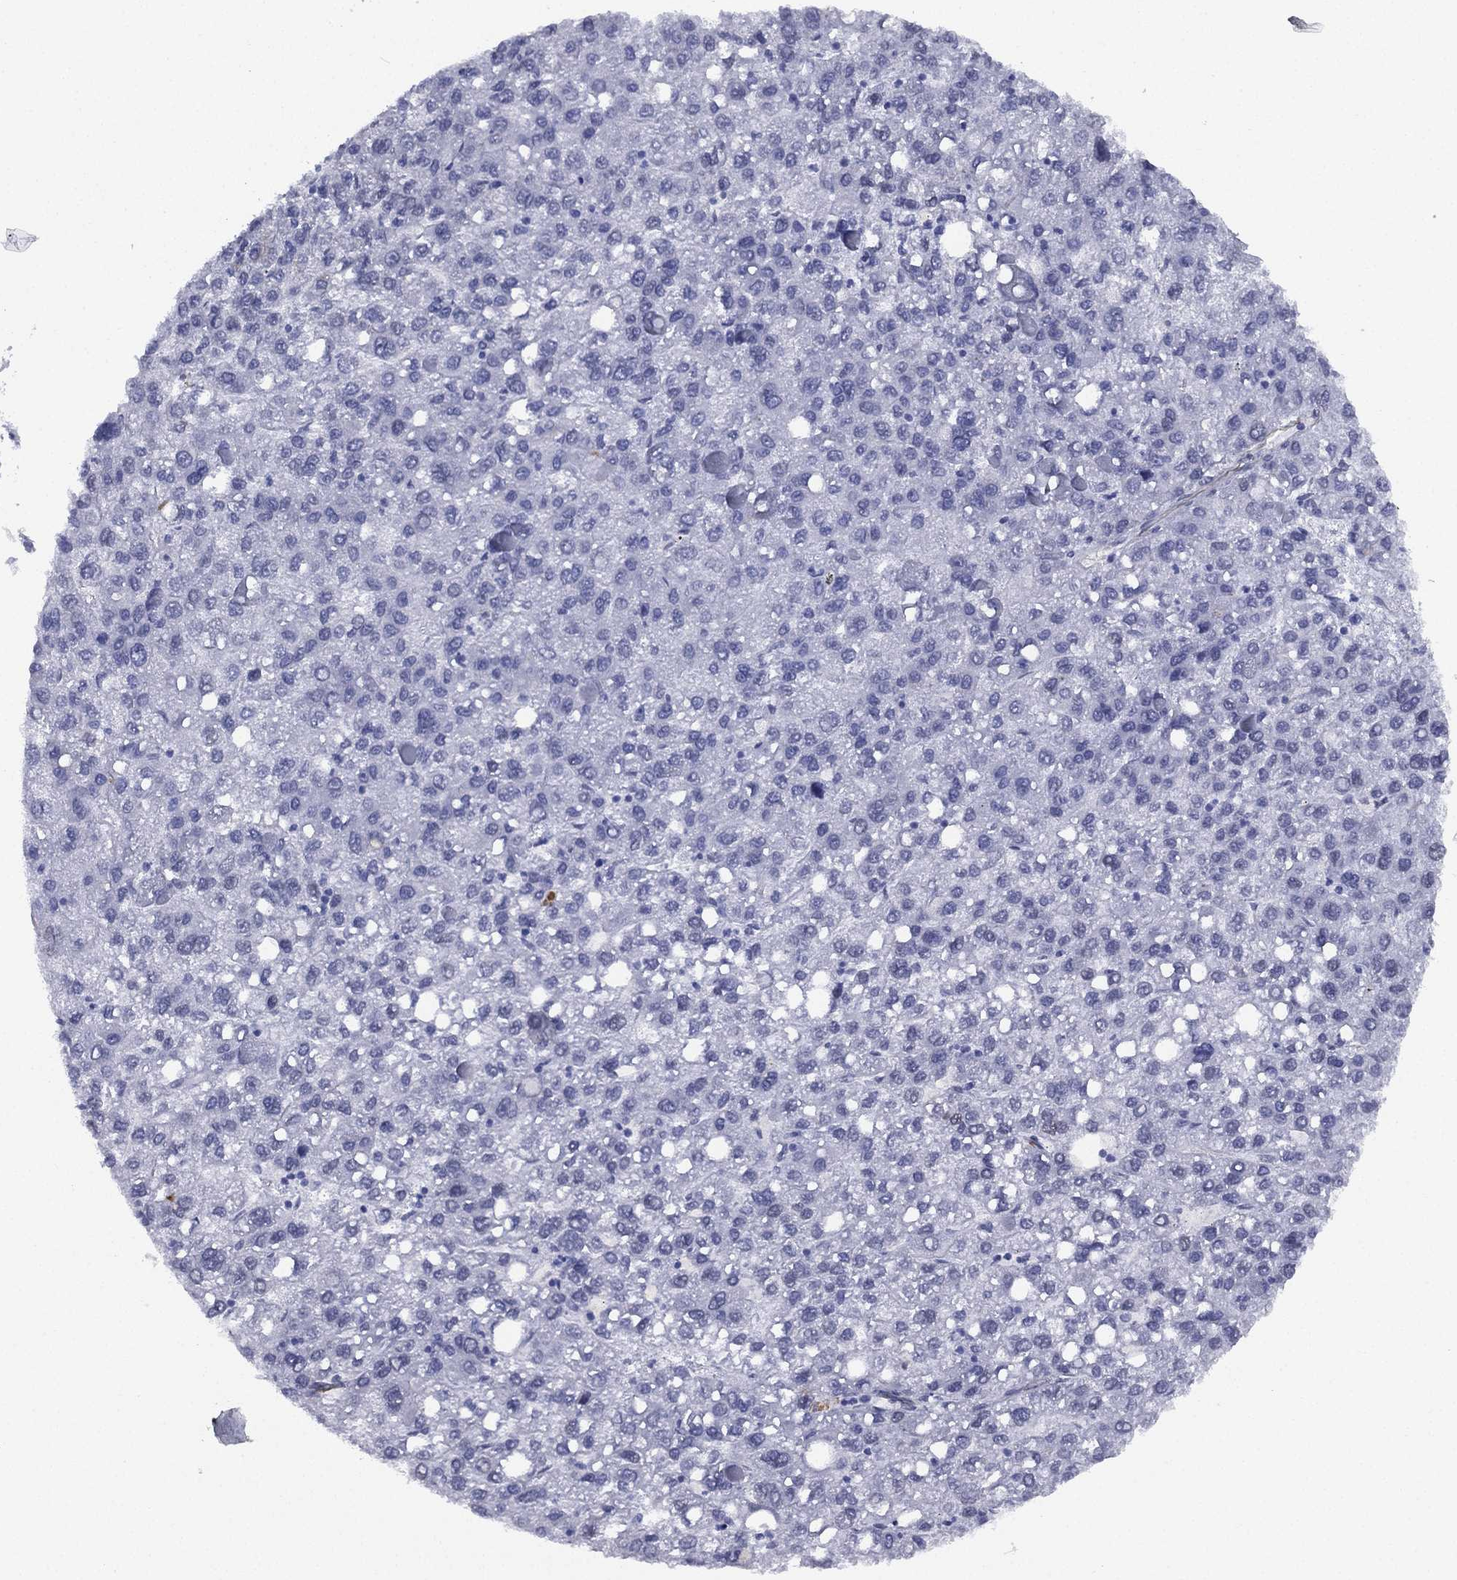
{"staining": {"intensity": "negative", "quantity": "none", "location": "none"}, "tissue": "liver cancer", "cell_type": "Tumor cells", "image_type": "cancer", "snomed": [{"axis": "morphology", "description": "Carcinoma, Hepatocellular, NOS"}, {"axis": "topography", "description": "Liver"}], "caption": "Immunohistochemistry photomicrograph of neoplastic tissue: human liver cancer stained with DAB (3,3'-diaminobenzidine) demonstrates no significant protein expression in tumor cells. Nuclei are stained in blue.", "gene": "MAS1", "patient": {"sex": "female", "age": 82}}